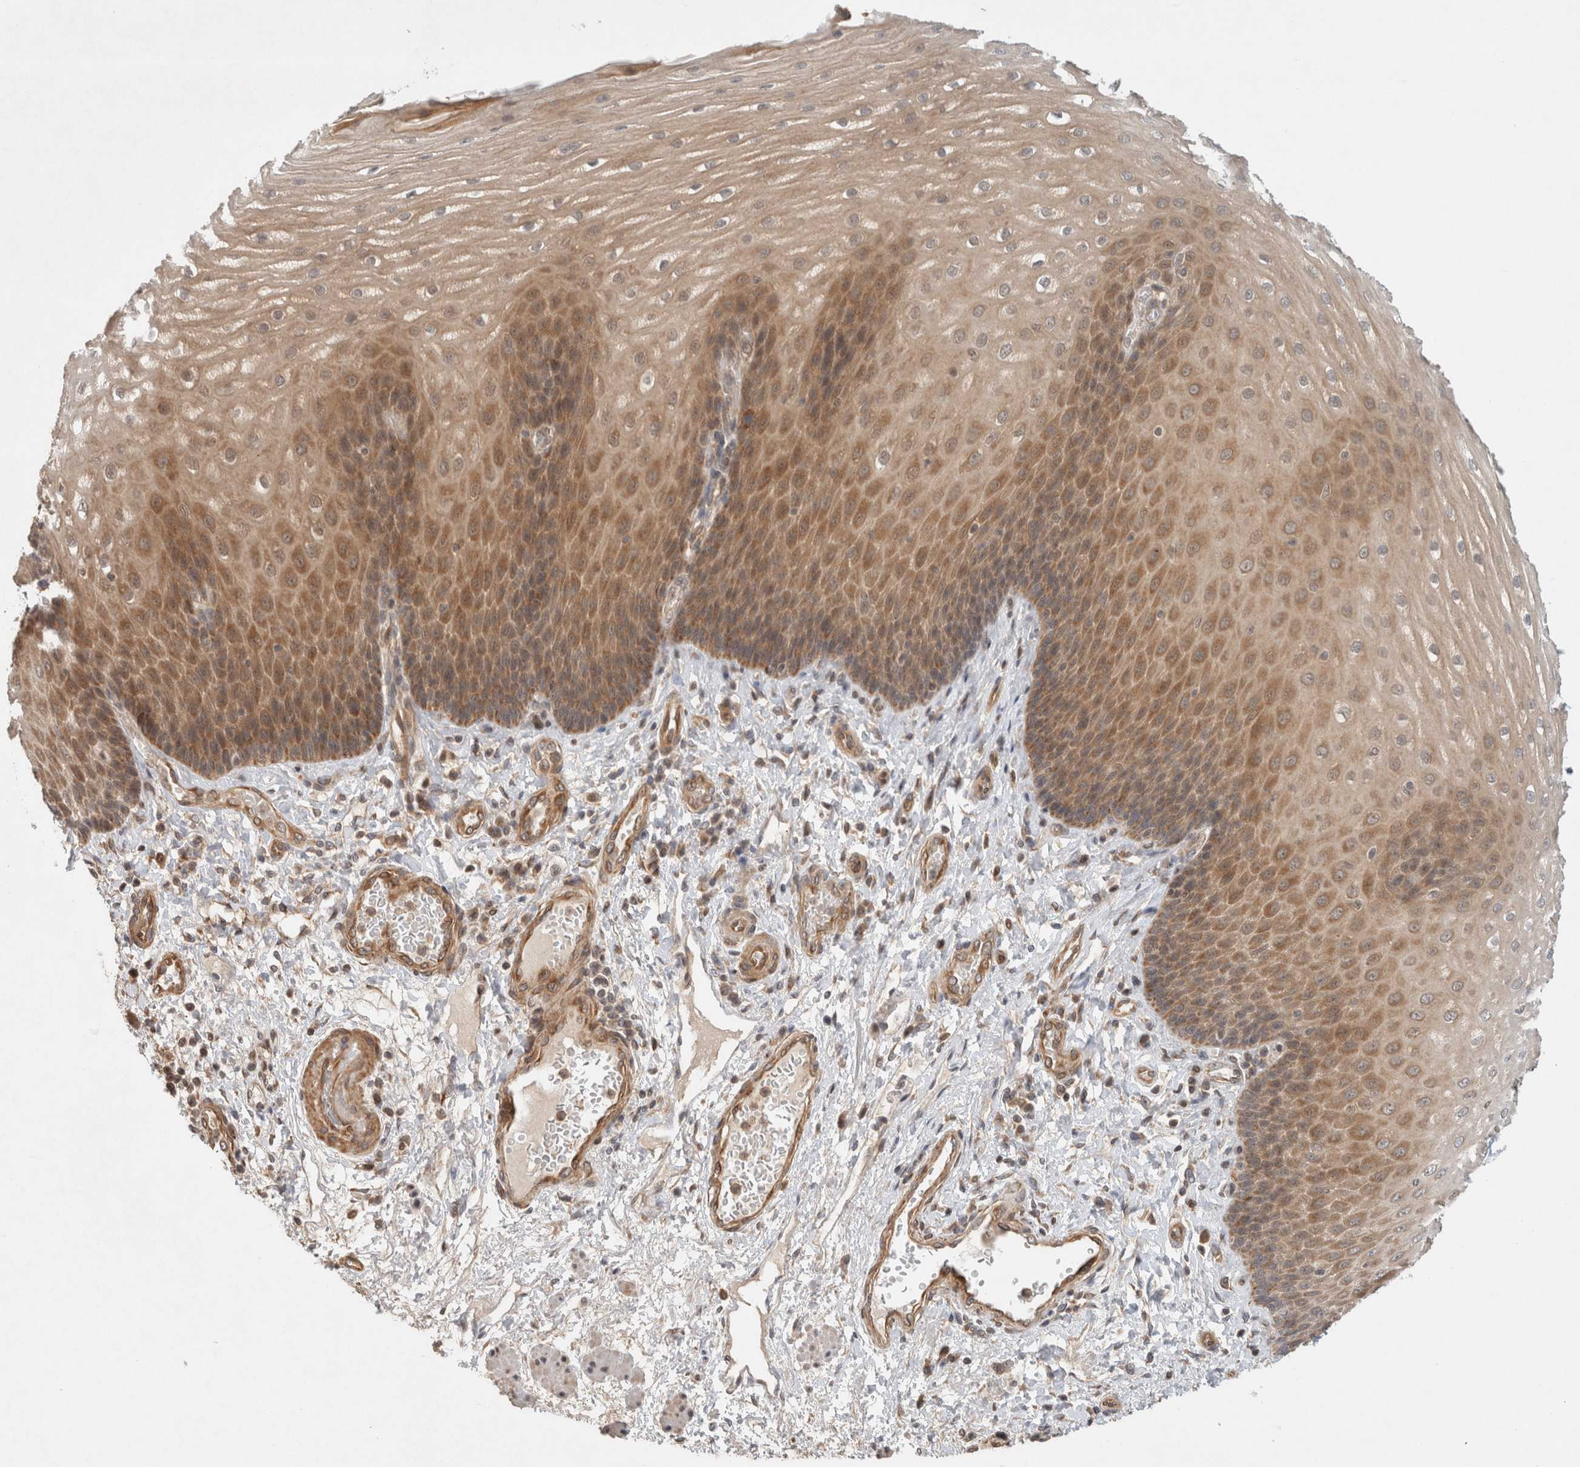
{"staining": {"intensity": "moderate", "quantity": ">75%", "location": "cytoplasmic/membranous,nuclear"}, "tissue": "esophagus", "cell_type": "Squamous epithelial cells", "image_type": "normal", "snomed": [{"axis": "morphology", "description": "Normal tissue, NOS"}, {"axis": "topography", "description": "Esophagus"}], "caption": "Protein analysis of unremarkable esophagus displays moderate cytoplasmic/membranous,nuclear staining in approximately >75% of squamous epithelial cells.", "gene": "CAAP1", "patient": {"sex": "male", "age": 54}}